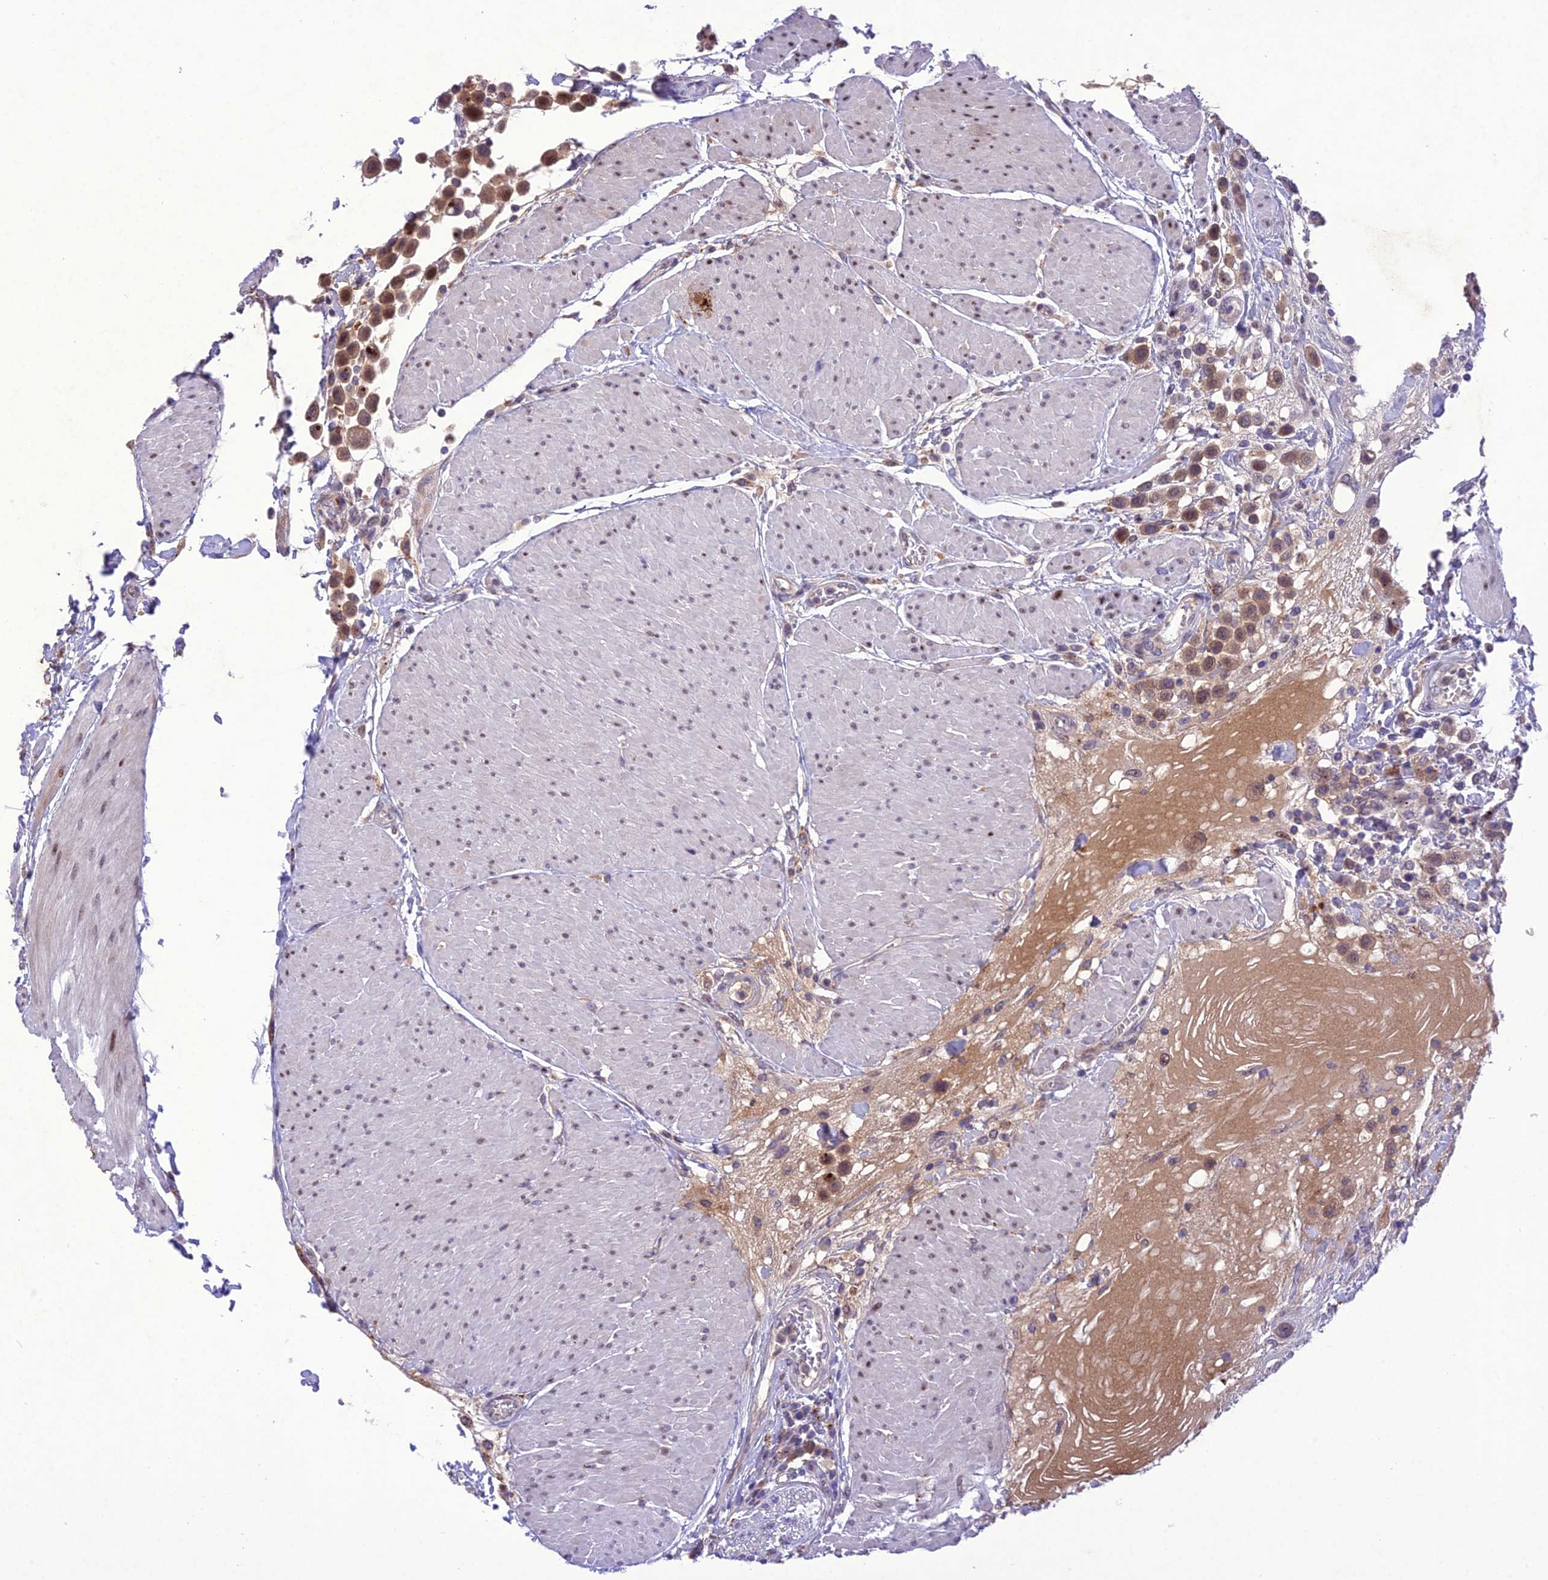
{"staining": {"intensity": "moderate", "quantity": ">75%", "location": "cytoplasmic/membranous,nuclear"}, "tissue": "urothelial cancer", "cell_type": "Tumor cells", "image_type": "cancer", "snomed": [{"axis": "morphology", "description": "Urothelial carcinoma, High grade"}, {"axis": "topography", "description": "Urinary bladder"}], "caption": "Immunohistochemistry (DAB) staining of urothelial cancer reveals moderate cytoplasmic/membranous and nuclear protein expression in about >75% of tumor cells.", "gene": "ANKRD52", "patient": {"sex": "male", "age": 50}}